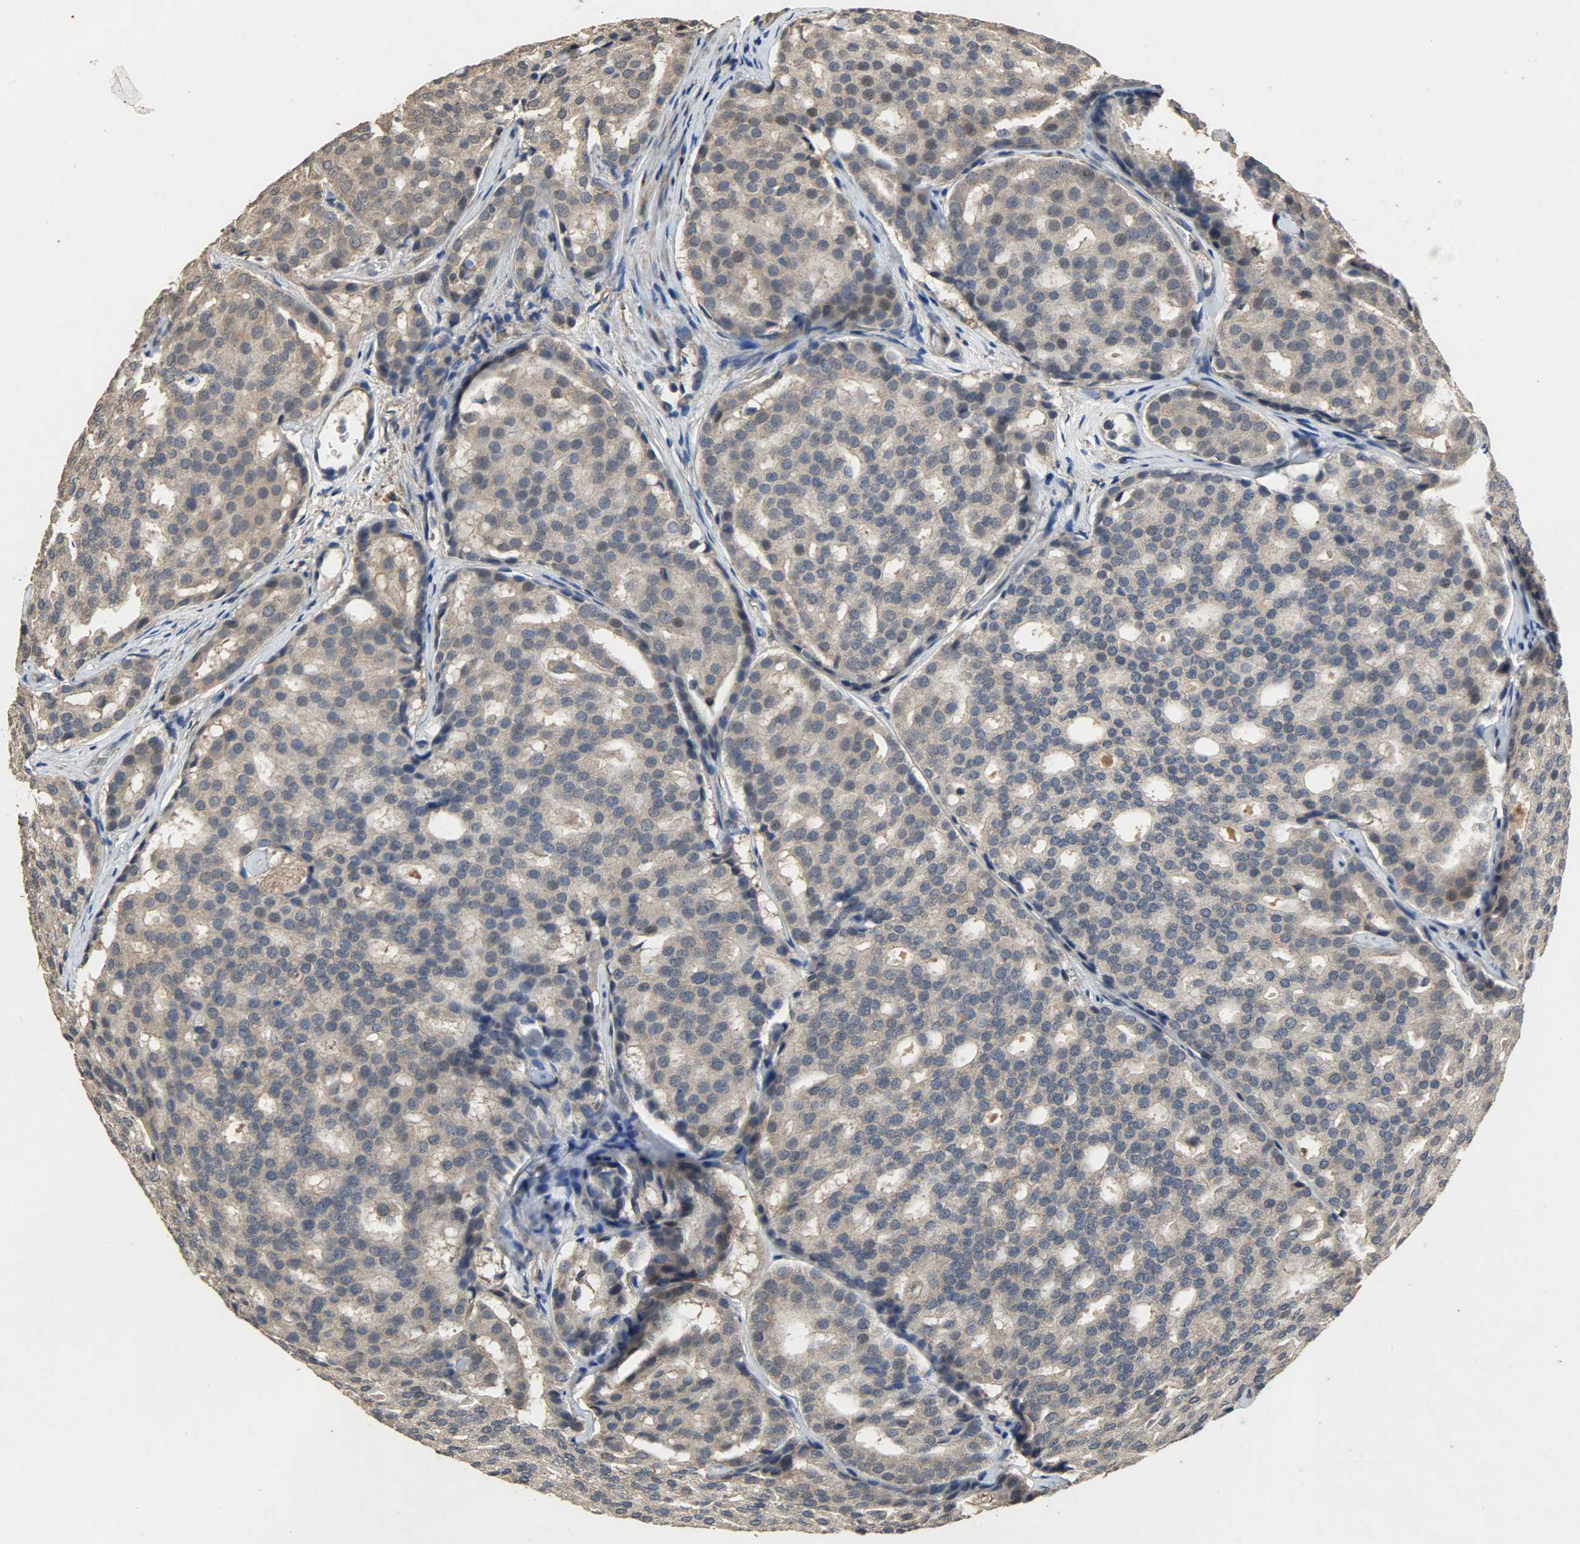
{"staining": {"intensity": "weak", "quantity": ">75%", "location": "cytoplasmic/membranous"}, "tissue": "prostate cancer", "cell_type": "Tumor cells", "image_type": "cancer", "snomed": [{"axis": "morphology", "description": "Adenocarcinoma, High grade"}, {"axis": "topography", "description": "Prostate"}], "caption": "An image showing weak cytoplasmic/membranous positivity in approximately >75% of tumor cells in prostate cancer (high-grade adenocarcinoma), as visualized by brown immunohistochemical staining.", "gene": "CDKN2C", "patient": {"sex": "male", "age": 64}}